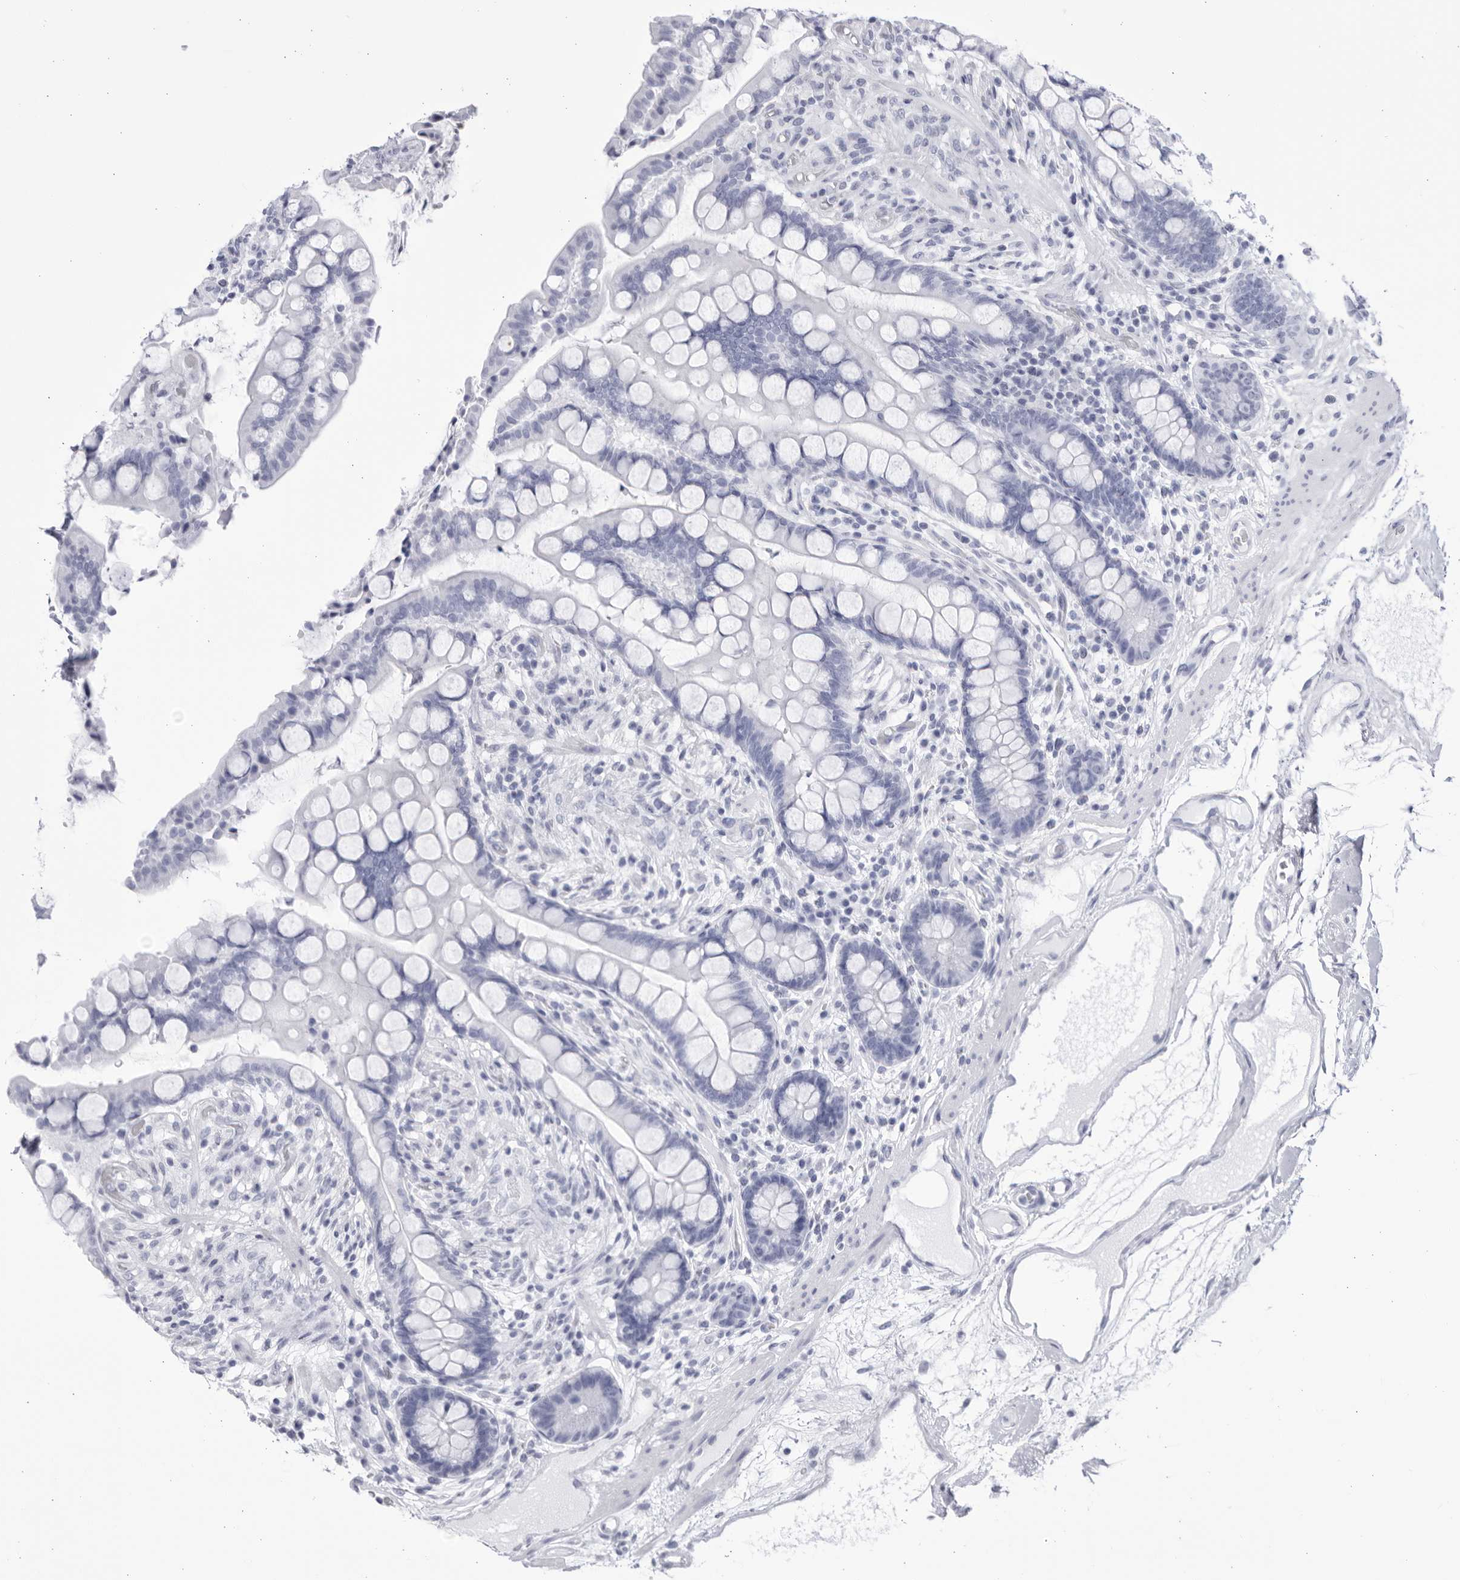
{"staining": {"intensity": "negative", "quantity": "none", "location": "none"}, "tissue": "colon", "cell_type": "Endothelial cells", "image_type": "normal", "snomed": [{"axis": "morphology", "description": "Normal tissue, NOS"}, {"axis": "topography", "description": "Colon"}], "caption": "A high-resolution photomicrograph shows immunohistochemistry staining of unremarkable colon, which displays no significant expression in endothelial cells.", "gene": "CCDC181", "patient": {"sex": "male", "age": 73}}